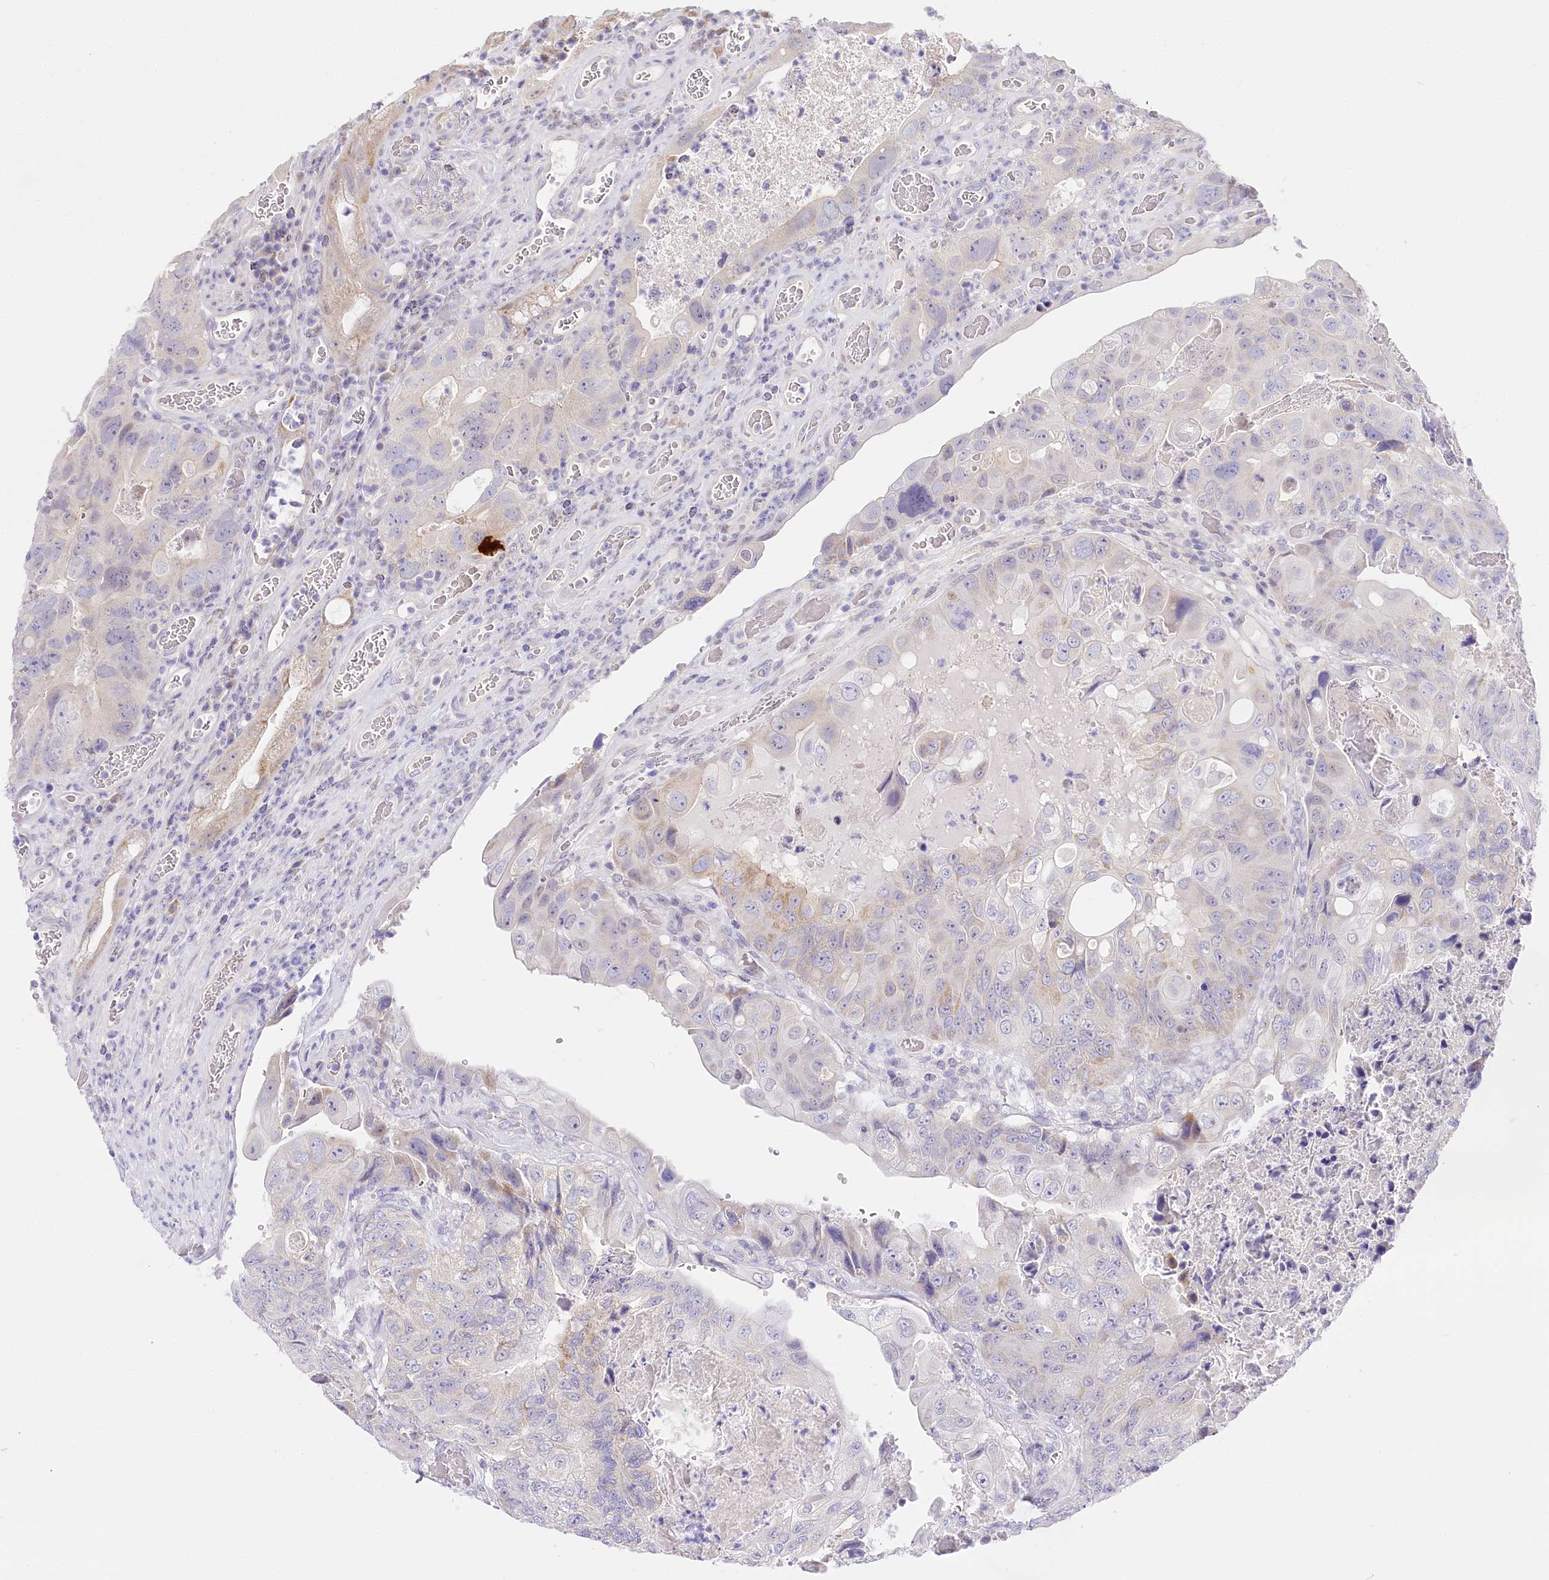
{"staining": {"intensity": "negative", "quantity": "none", "location": "none"}, "tissue": "colorectal cancer", "cell_type": "Tumor cells", "image_type": "cancer", "snomed": [{"axis": "morphology", "description": "Adenocarcinoma, NOS"}, {"axis": "topography", "description": "Rectum"}], "caption": "Image shows no significant protein expression in tumor cells of adenocarcinoma (colorectal). Brightfield microscopy of immunohistochemistry (IHC) stained with DAB (brown) and hematoxylin (blue), captured at high magnification.", "gene": "ZNF226", "patient": {"sex": "male", "age": 63}}